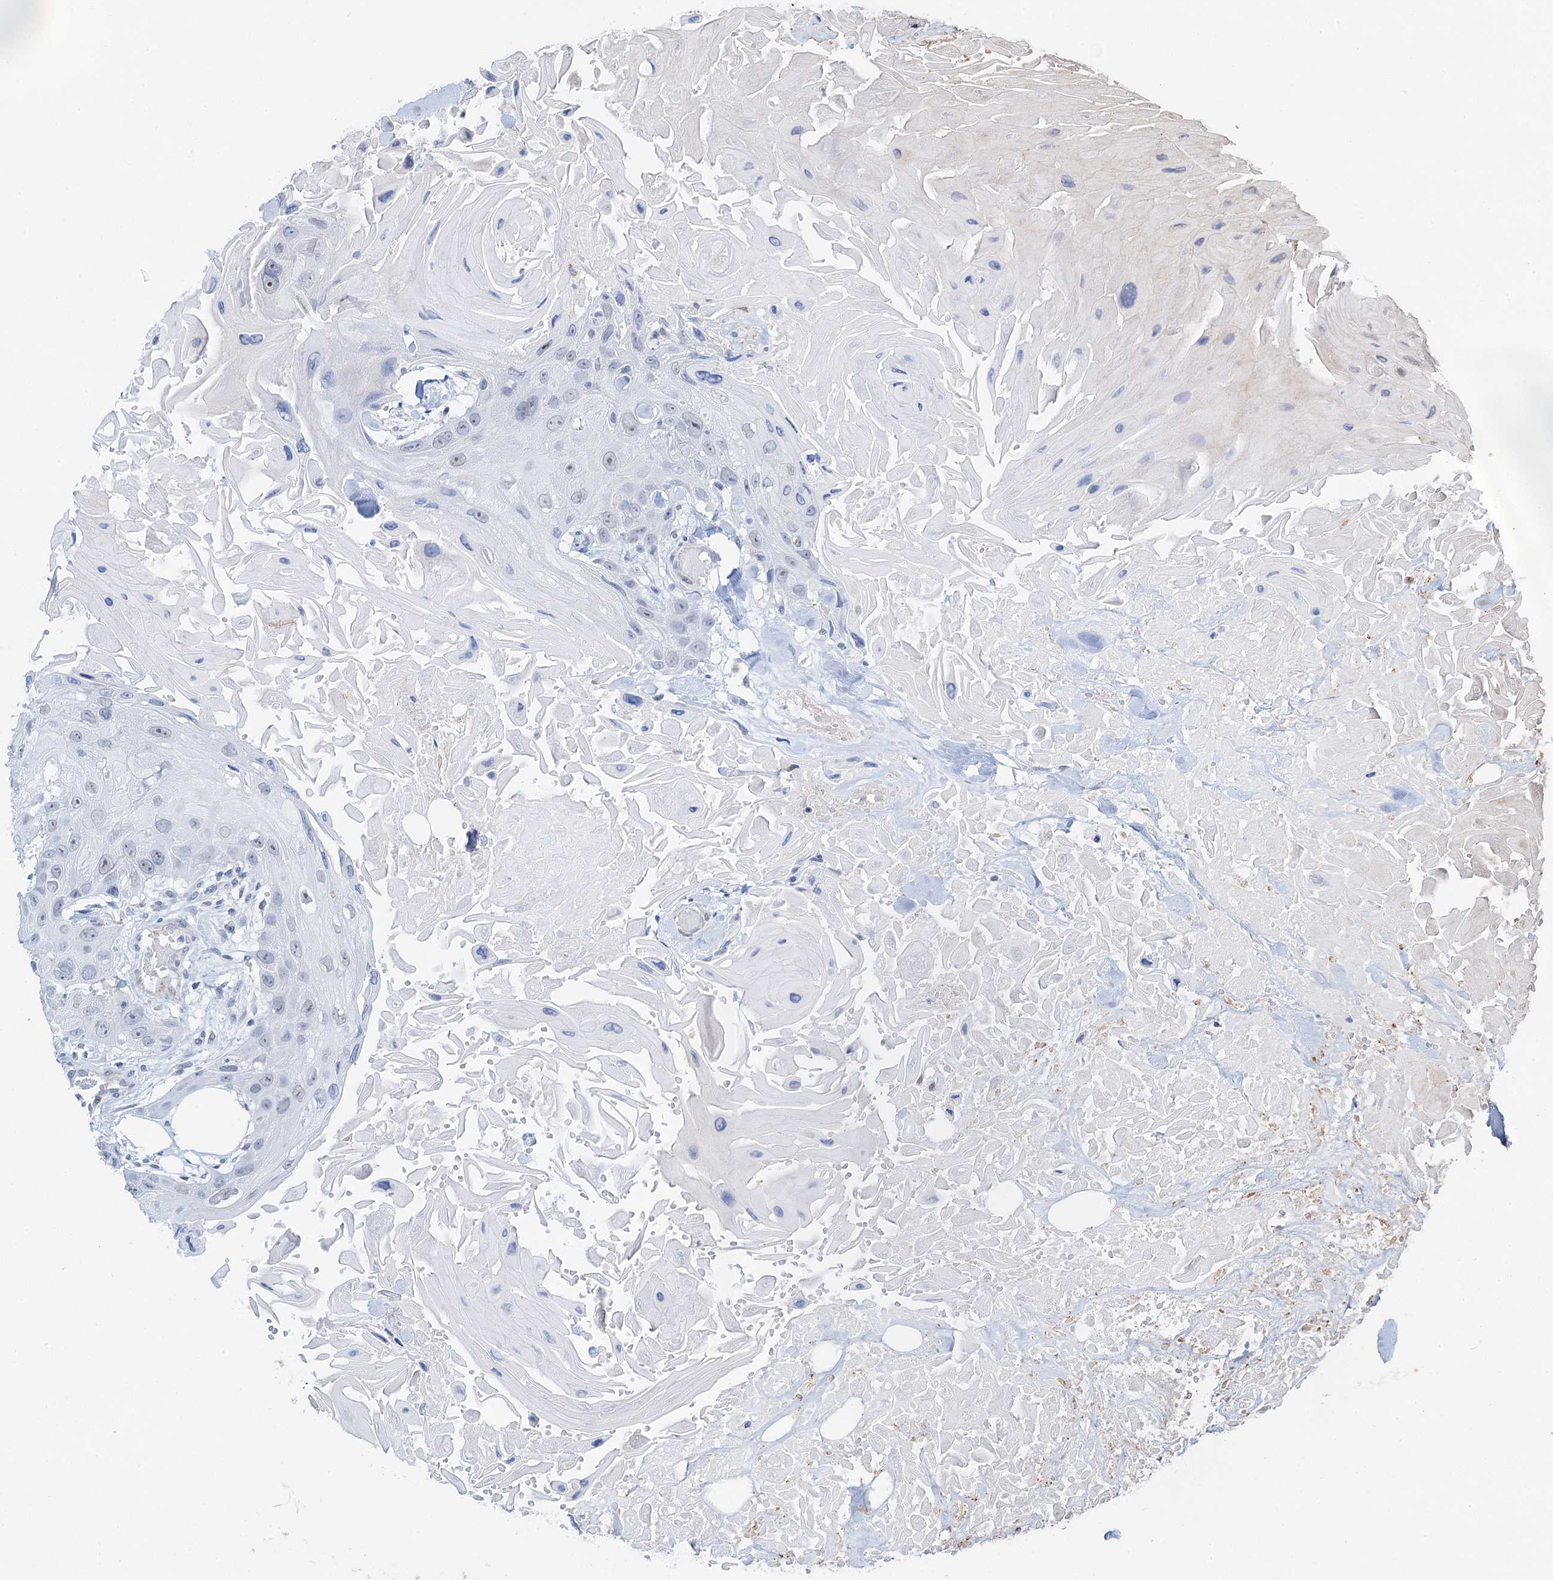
{"staining": {"intensity": "negative", "quantity": "none", "location": "none"}, "tissue": "head and neck cancer", "cell_type": "Tumor cells", "image_type": "cancer", "snomed": [{"axis": "morphology", "description": "Squamous cell carcinoma, NOS"}, {"axis": "topography", "description": "Head-Neck"}], "caption": "The image exhibits no significant expression in tumor cells of head and neck cancer.", "gene": "TMA16", "patient": {"sex": "male", "age": 81}}